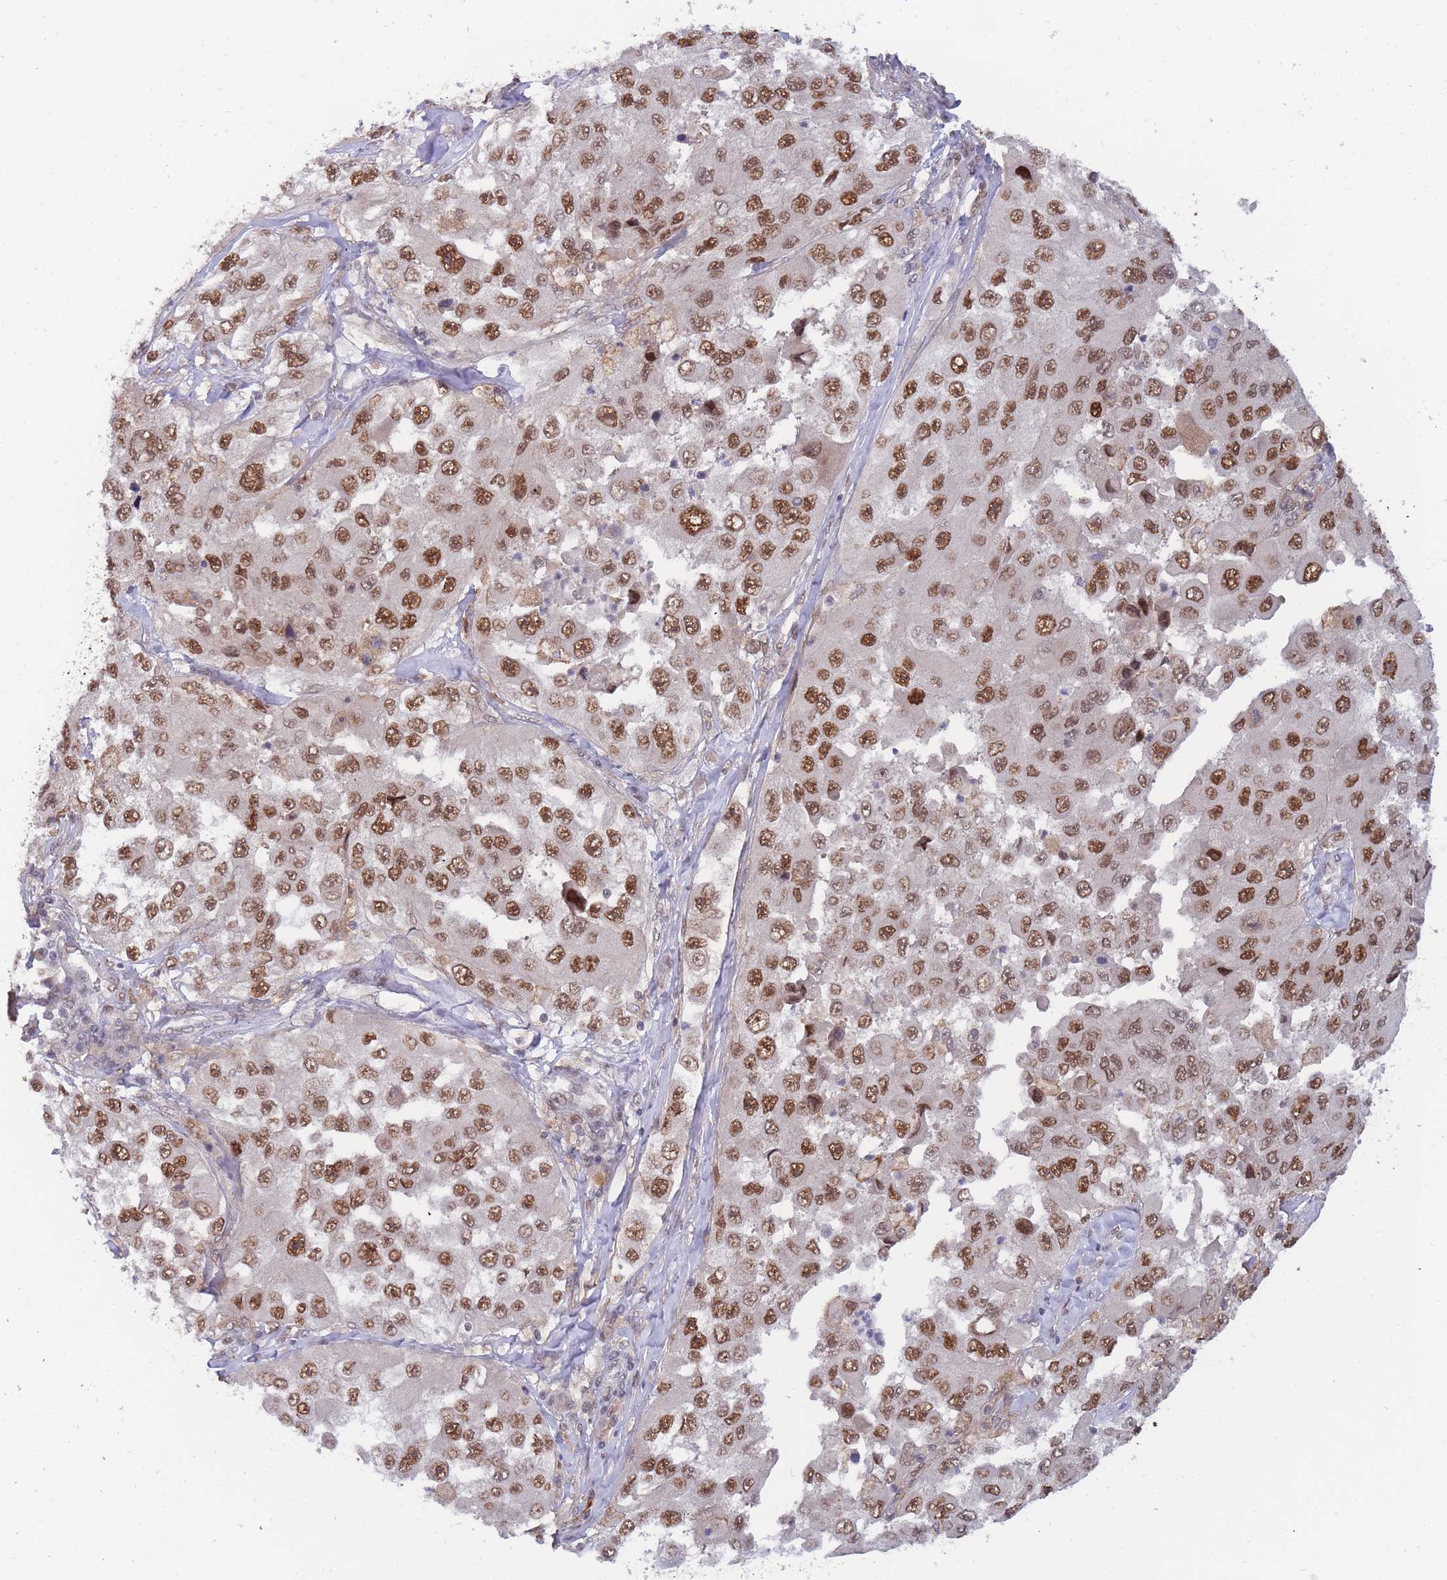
{"staining": {"intensity": "strong", "quantity": ">75%", "location": "nuclear"}, "tissue": "melanoma", "cell_type": "Tumor cells", "image_type": "cancer", "snomed": [{"axis": "morphology", "description": "Malignant melanoma, Metastatic site"}, {"axis": "topography", "description": "Lymph node"}], "caption": "Human melanoma stained with a brown dye shows strong nuclear positive positivity in approximately >75% of tumor cells.", "gene": "BOD1L1", "patient": {"sex": "male", "age": 62}}